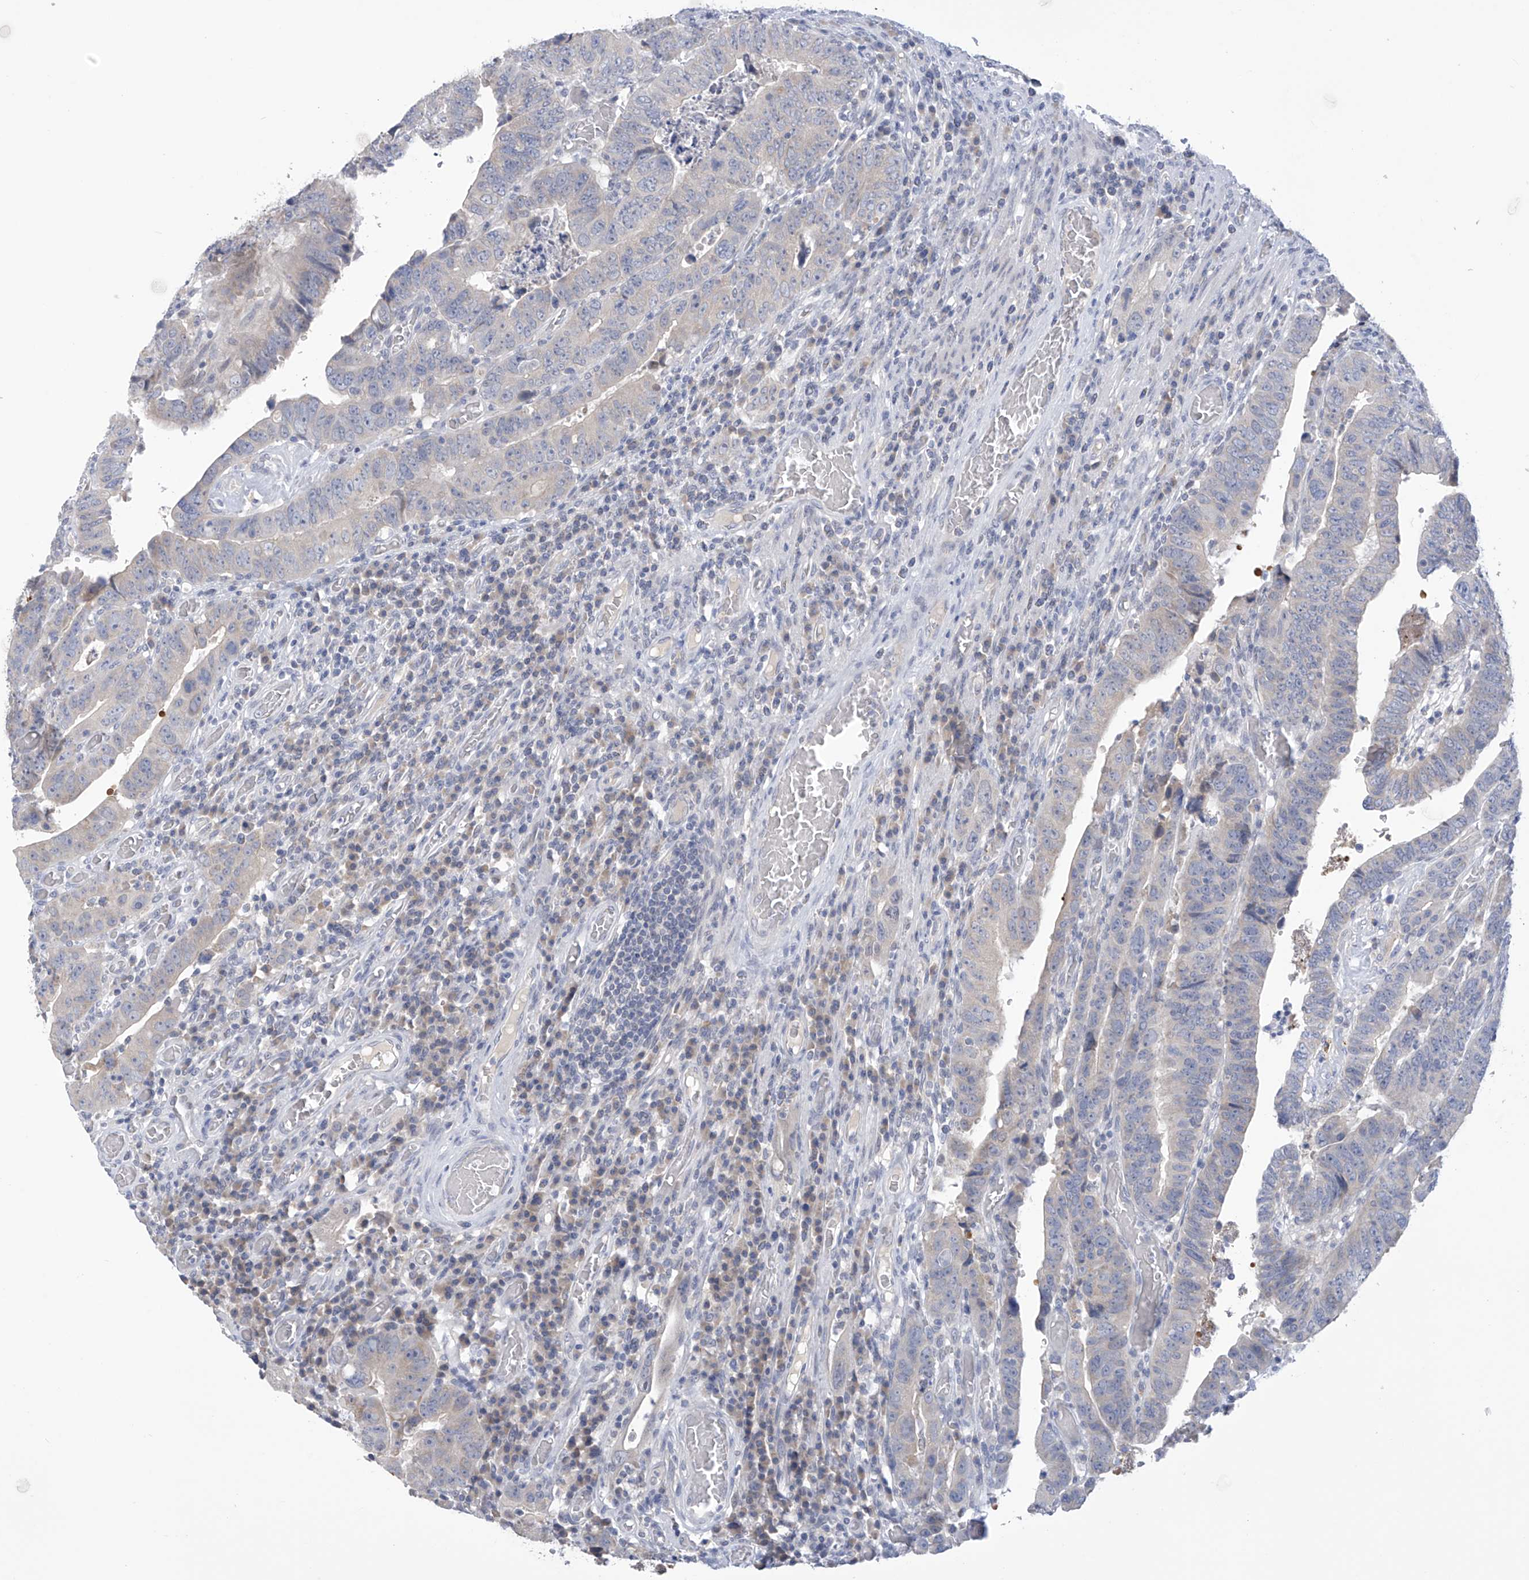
{"staining": {"intensity": "negative", "quantity": "none", "location": "none"}, "tissue": "colorectal cancer", "cell_type": "Tumor cells", "image_type": "cancer", "snomed": [{"axis": "morphology", "description": "Normal tissue, NOS"}, {"axis": "morphology", "description": "Adenocarcinoma, NOS"}, {"axis": "topography", "description": "Rectum"}], "caption": "Immunohistochemistry (IHC) of human adenocarcinoma (colorectal) exhibits no staining in tumor cells.", "gene": "IBA57", "patient": {"sex": "female", "age": 65}}